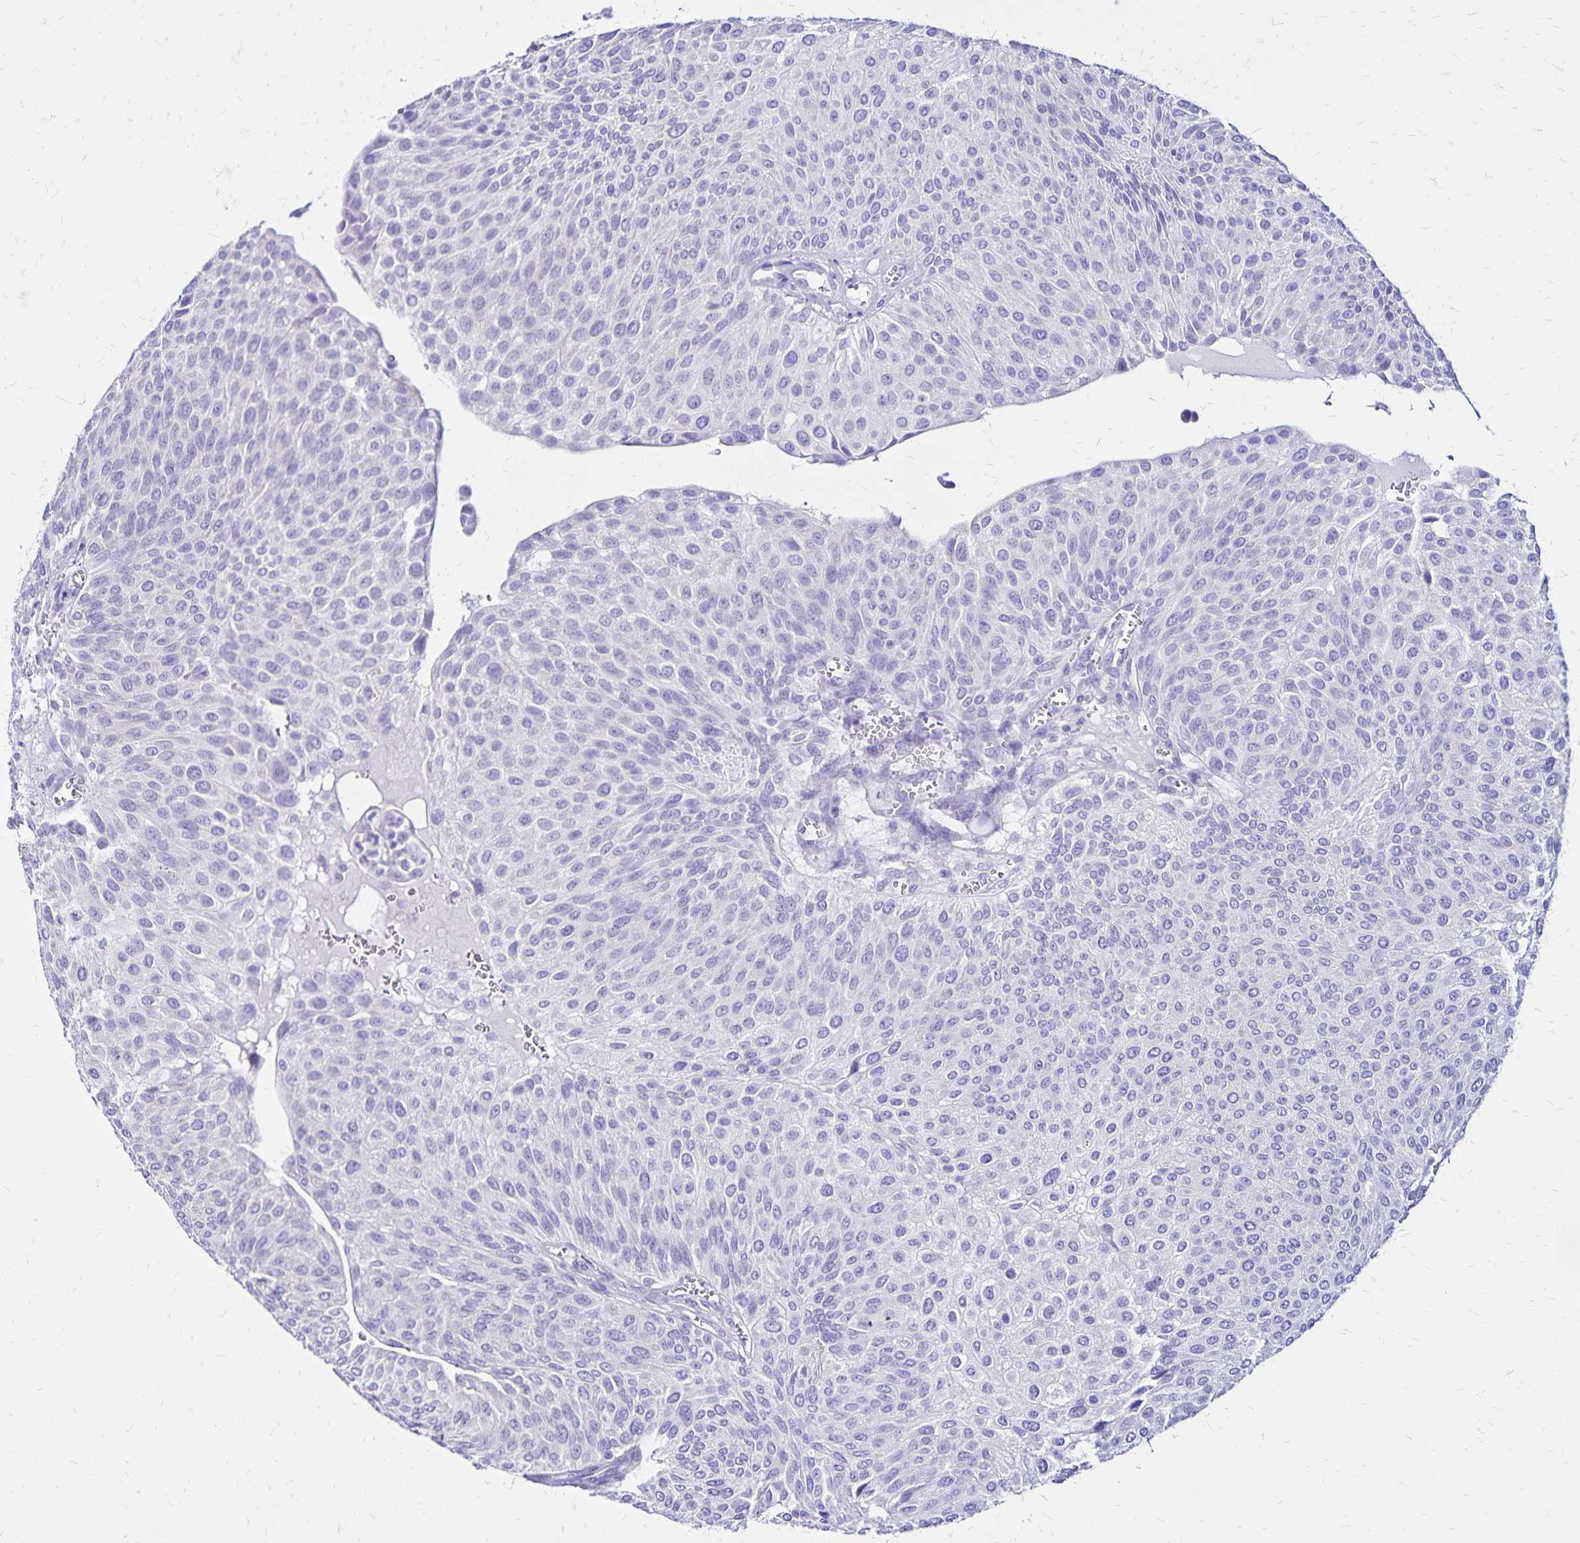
{"staining": {"intensity": "negative", "quantity": "none", "location": "none"}, "tissue": "urothelial cancer", "cell_type": "Tumor cells", "image_type": "cancer", "snomed": [{"axis": "morphology", "description": "Urothelial carcinoma, NOS"}, {"axis": "topography", "description": "Urinary bladder"}], "caption": "An immunohistochemistry (IHC) photomicrograph of urothelial cancer is shown. There is no staining in tumor cells of urothelial cancer.", "gene": "LIN28B", "patient": {"sex": "male", "age": 67}}